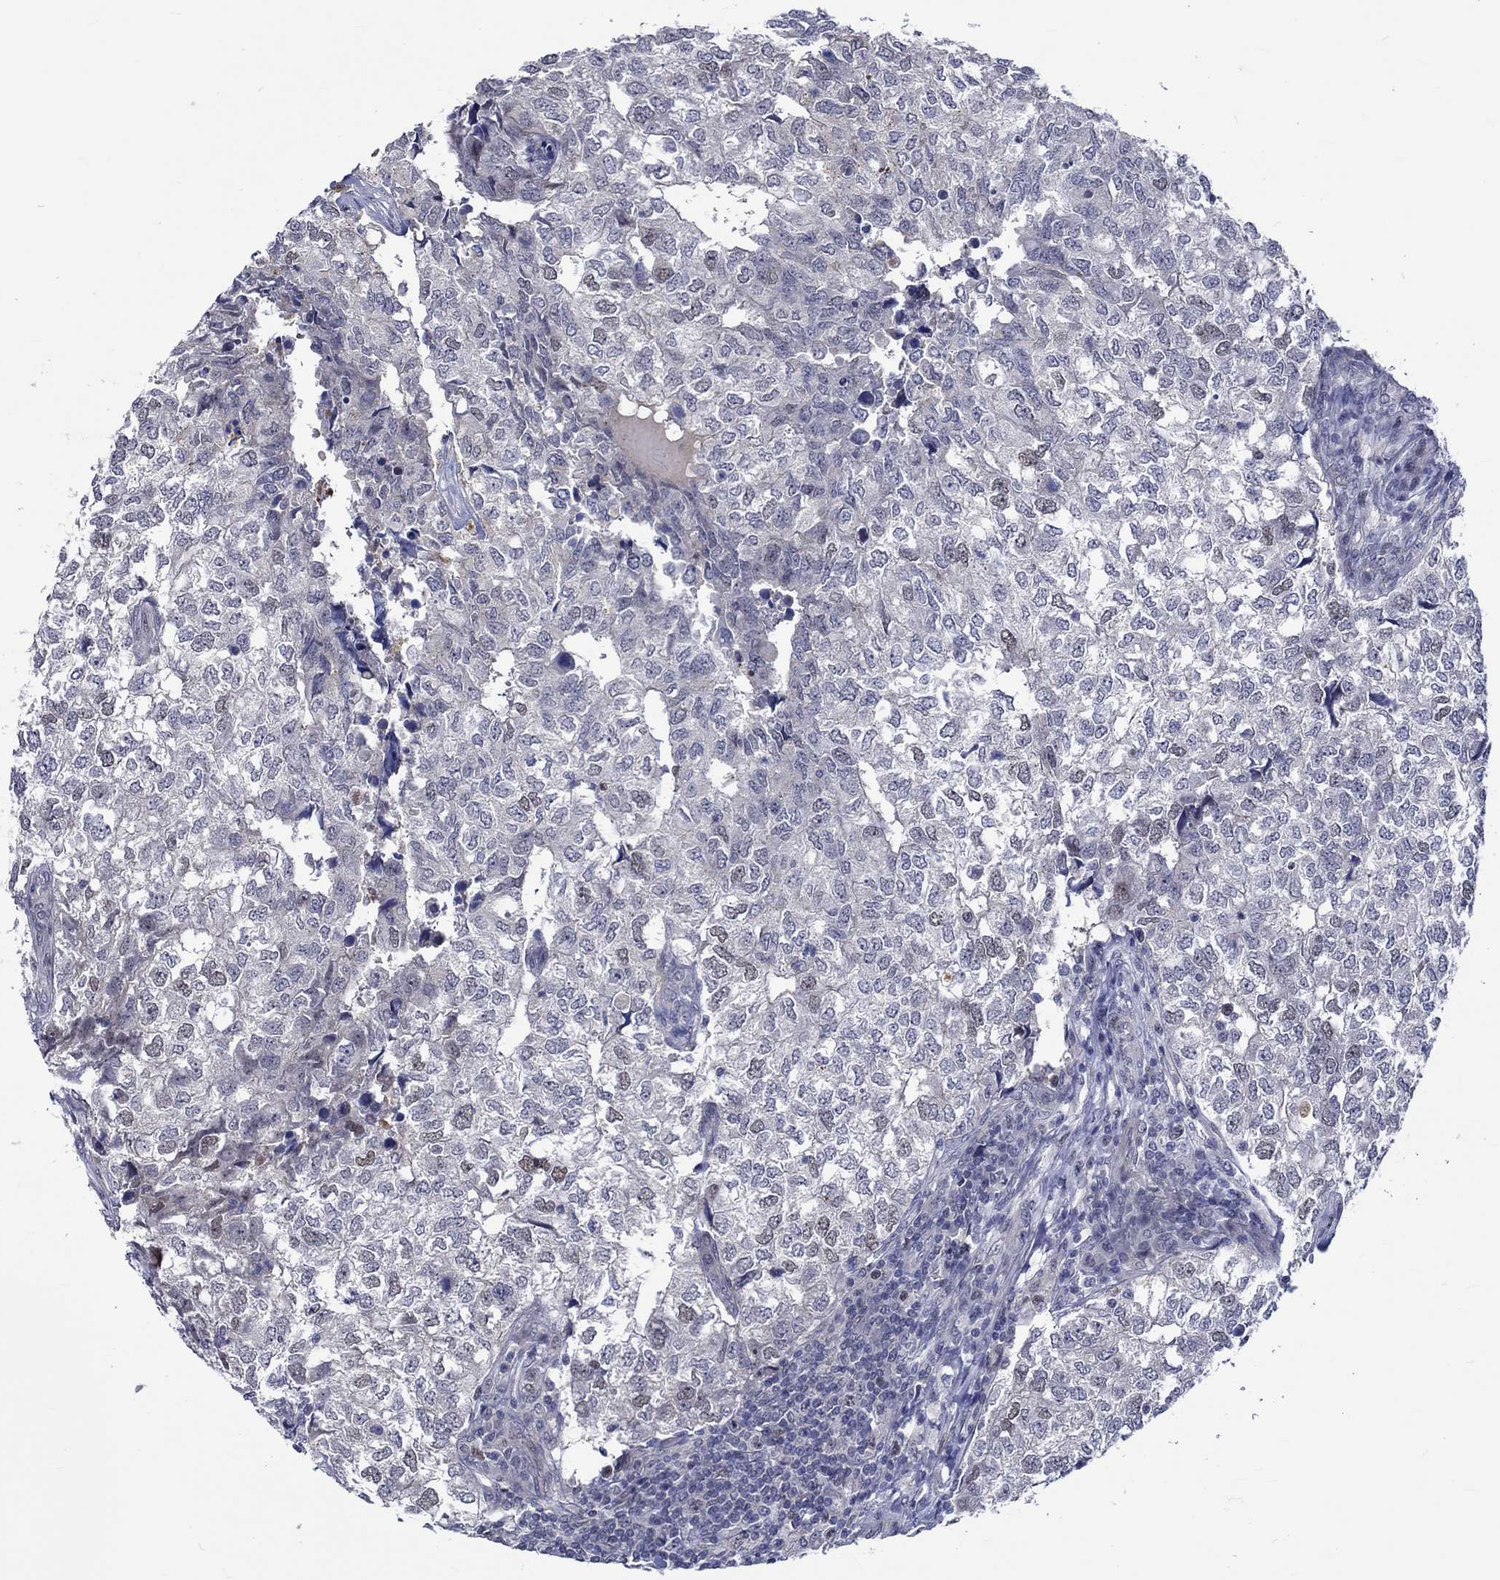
{"staining": {"intensity": "weak", "quantity": "<25%", "location": "nuclear"}, "tissue": "breast cancer", "cell_type": "Tumor cells", "image_type": "cancer", "snomed": [{"axis": "morphology", "description": "Duct carcinoma"}, {"axis": "topography", "description": "Breast"}], "caption": "IHC micrograph of human breast cancer stained for a protein (brown), which exhibits no expression in tumor cells.", "gene": "E2F8", "patient": {"sex": "female", "age": 30}}